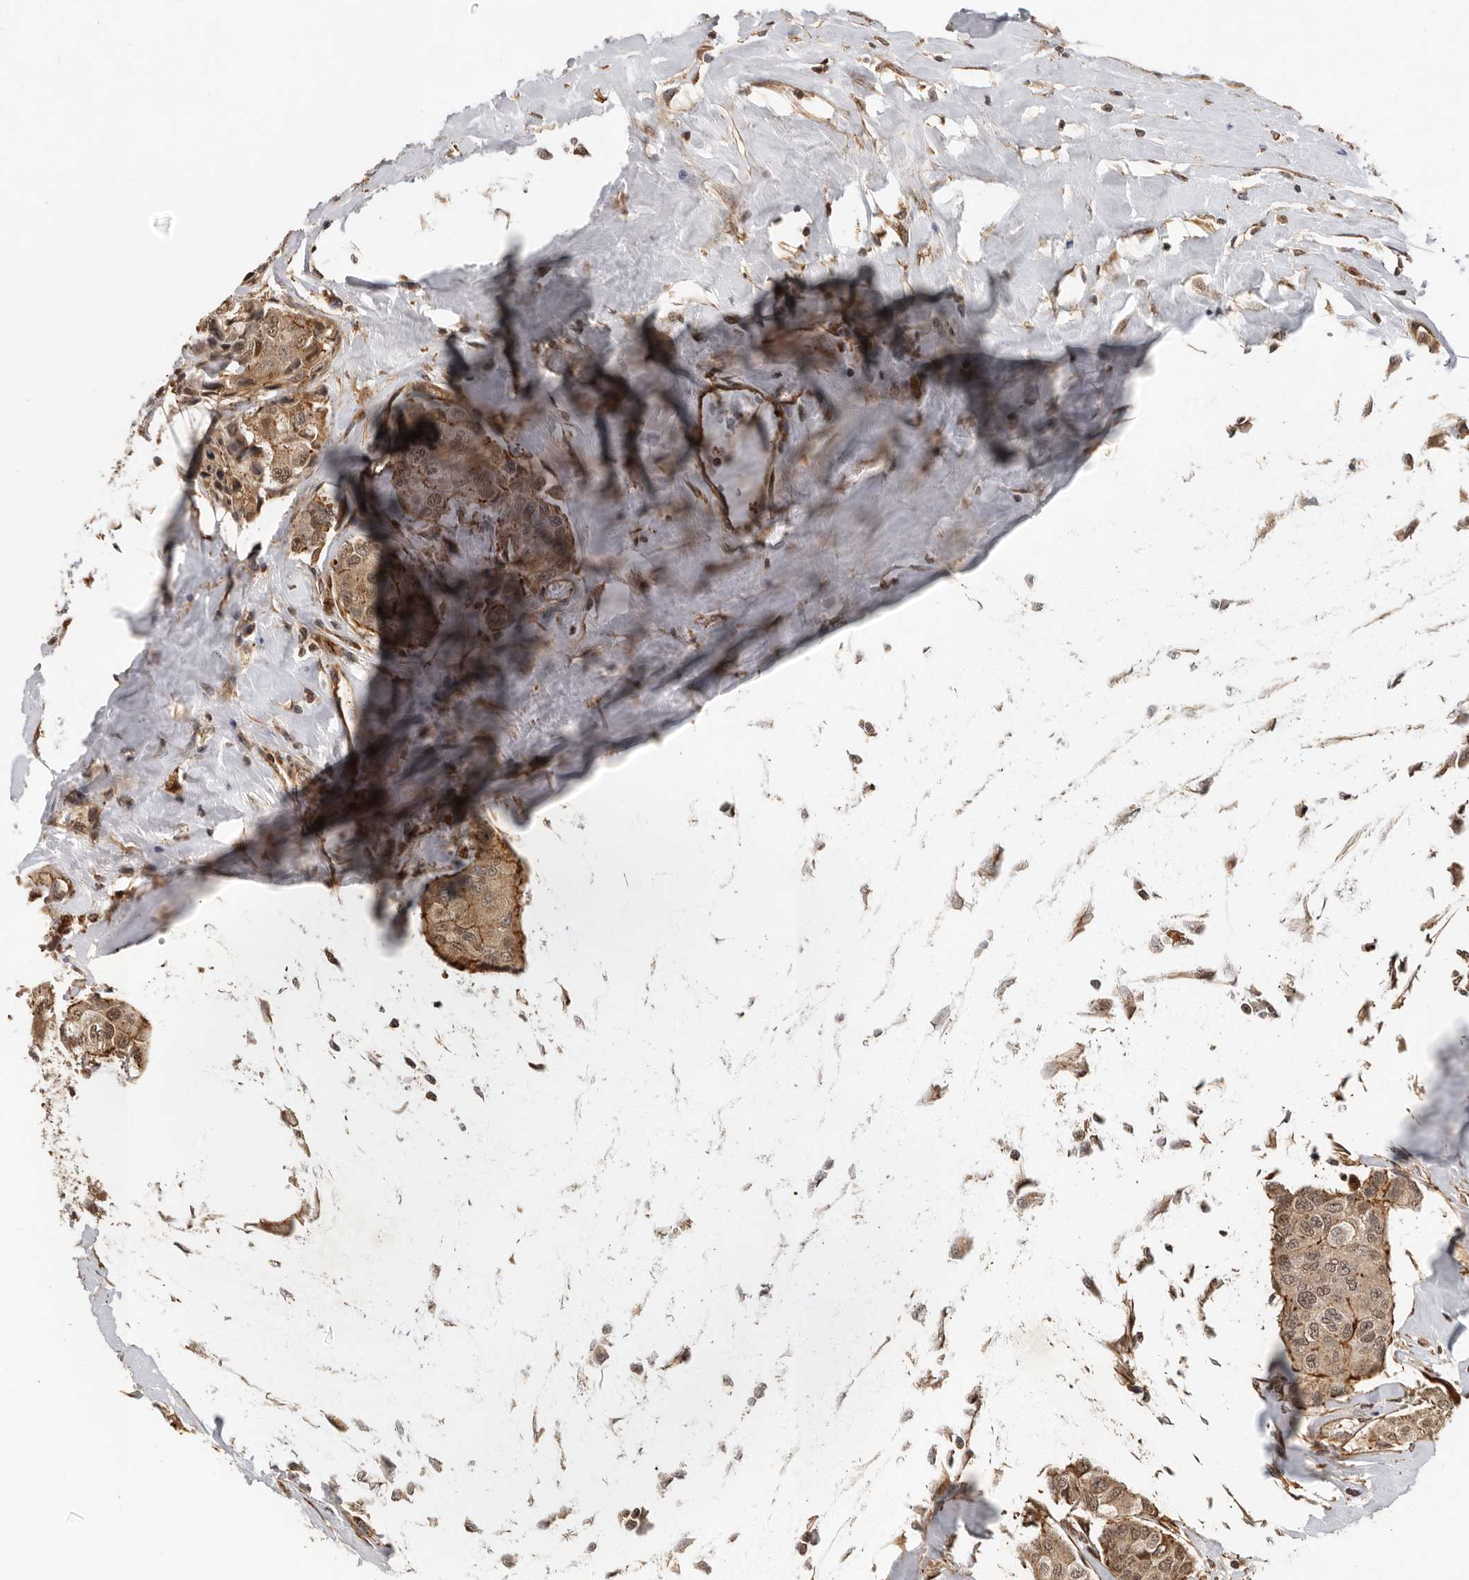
{"staining": {"intensity": "moderate", "quantity": ">75%", "location": "cytoplasmic/membranous,nuclear"}, "tissue": "breast cancer", "cell_type": "Tumor cells", "image_type": "cancer", "snomed": [{"axis": "morphology", "description": "Duct carcinoma"}, {"axis": "topography", "description": "Breast"}], "caption": "Breast intraductal carcinoma stained with a brown dye displays moderate cytoplasmic/membranous and nuclear positive staining in approximately >75% of tumor cells.", "gene": "RNF157", "patient": {"sex": "female", "age": 80}}